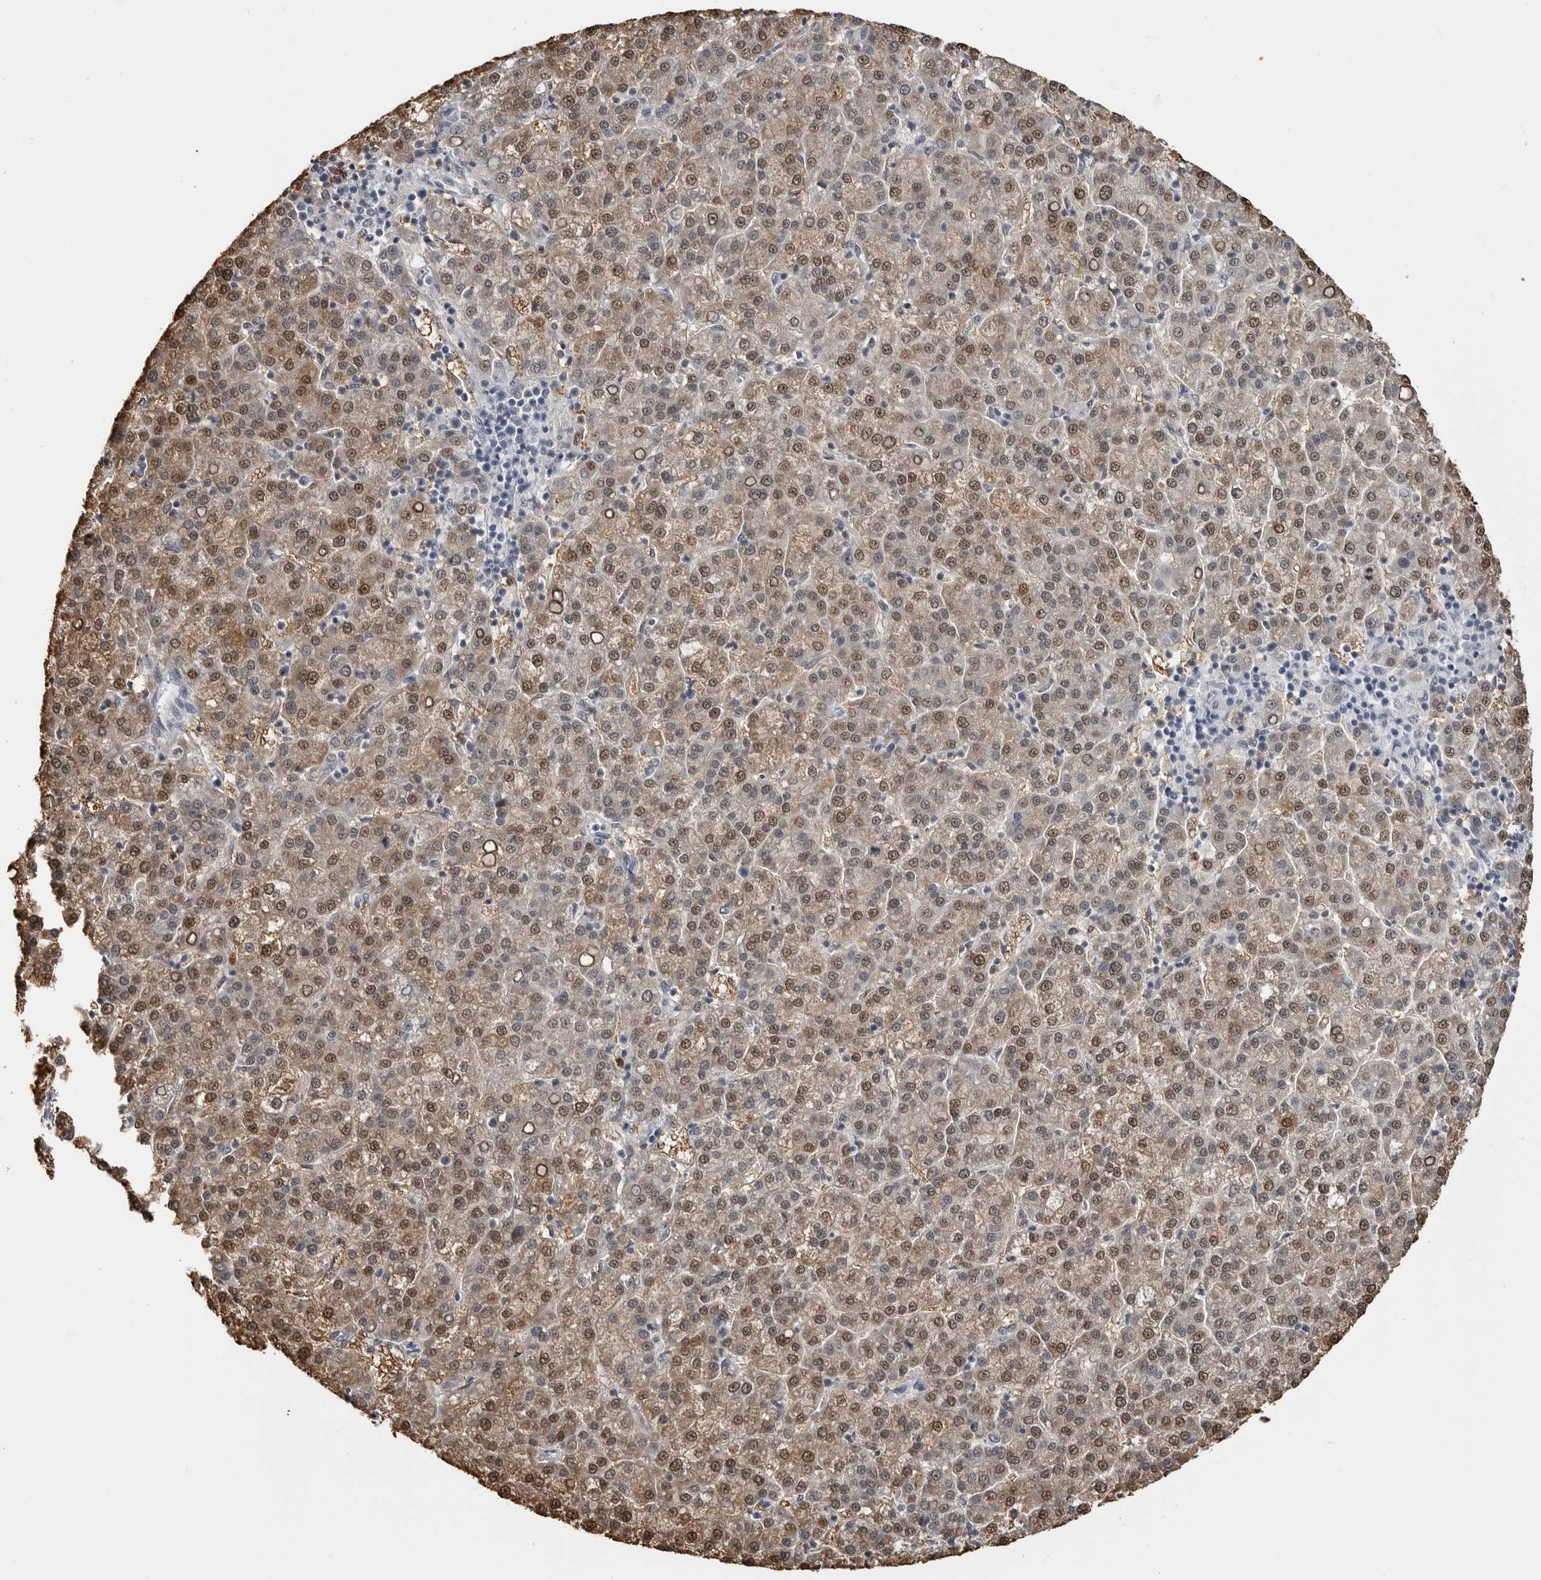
{"staining": {"intensity": "moderate", "quantity": ">75%", "location": "cytoplasmic/membranous,nuclear"}, "tissue": "liver cancer", "cell_type": "Tumor cells", "image_type": "cancer", "snomed": [{"axis": "morphology", "description": "Carcinoma, Hepatocellular, NOS"}, {"axis": "topography", "description": "Liver"}], "caption": "Brown immunohistochemical staining in human liver cancer (hepatocellular carcinoma) demonstrates moderate cytoplasmic/membranous and nuclear staining in approximately >75% of tumor cells.", "gene": "STAP2", "patient": {"sex": "female", "age": 58}}